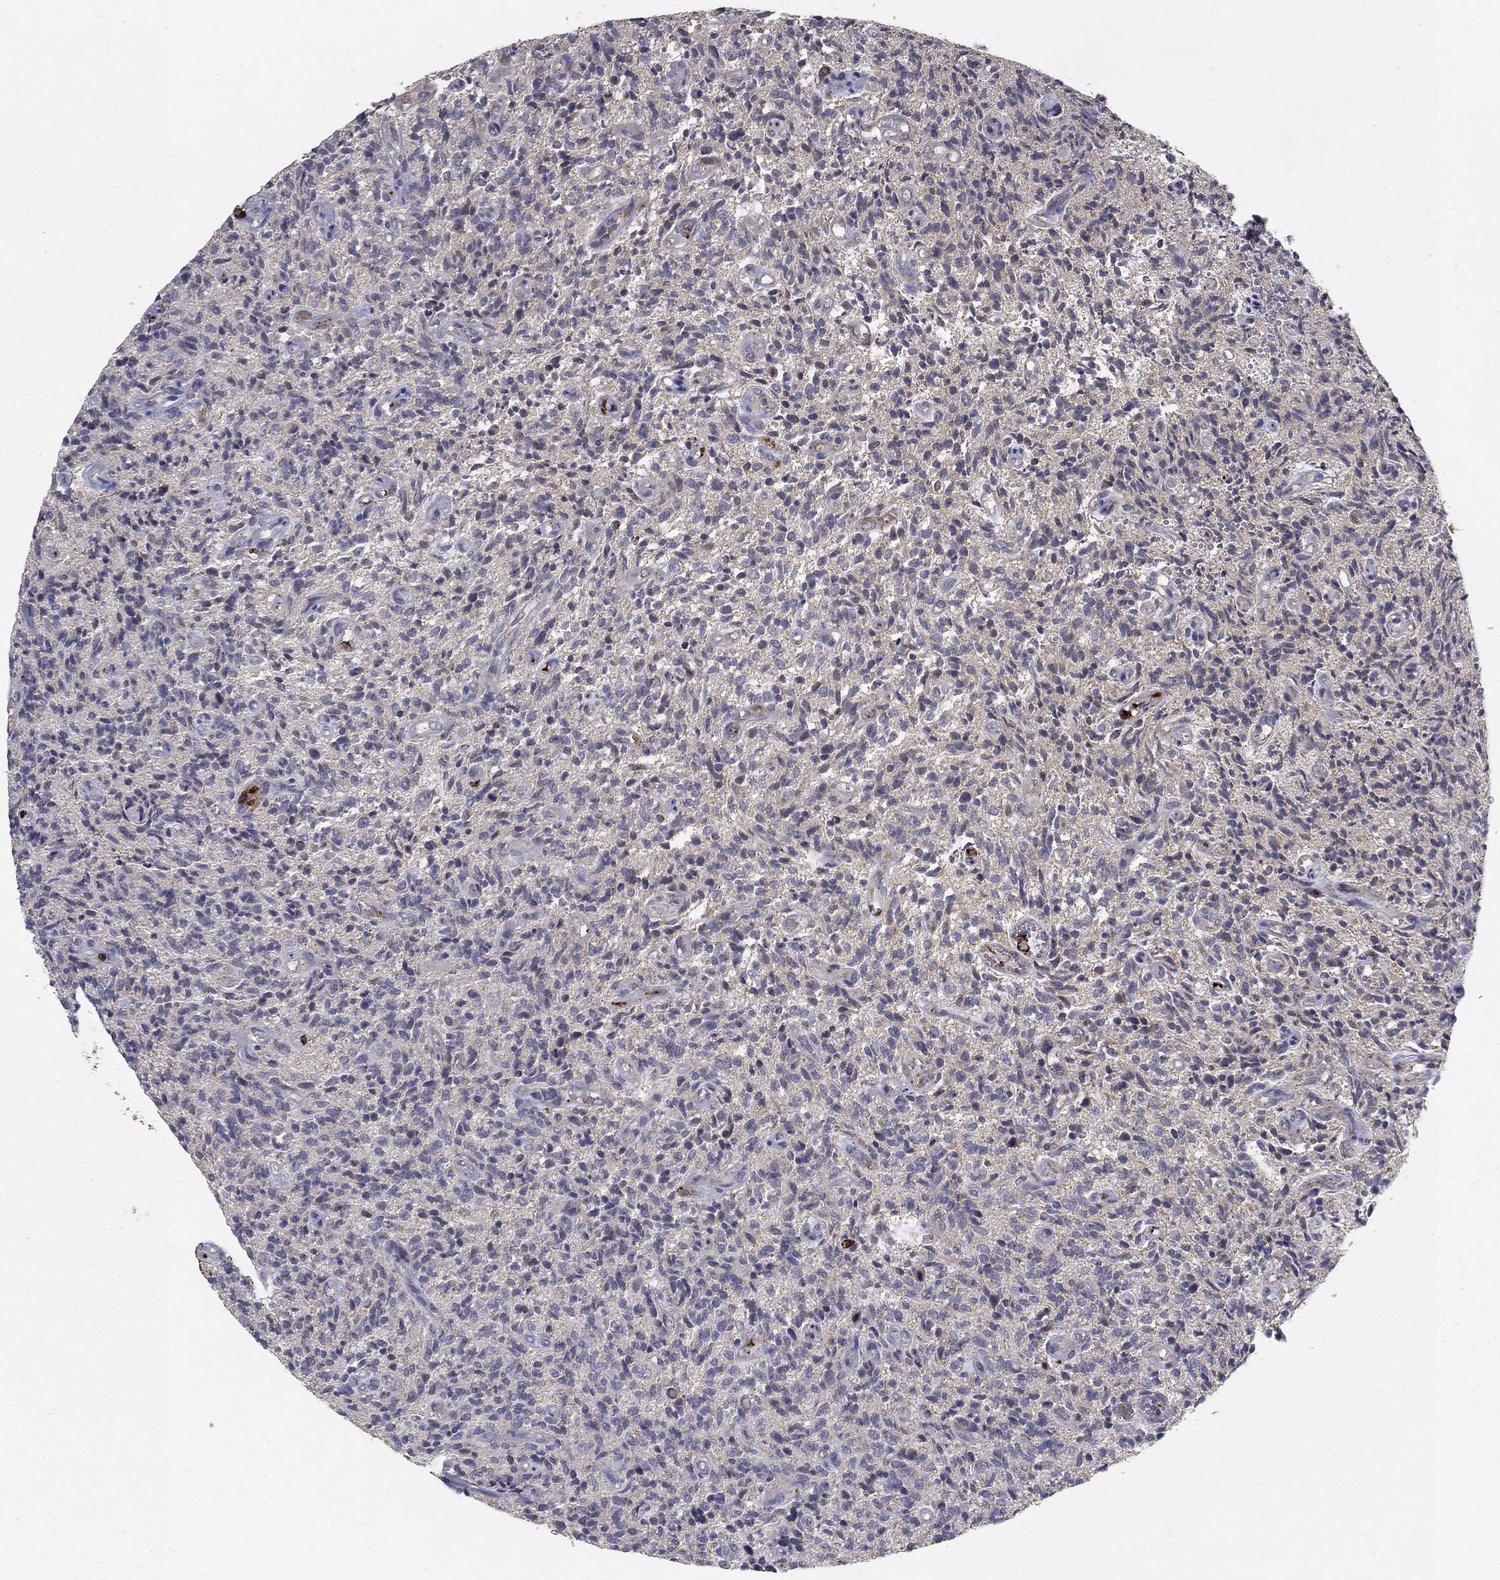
{"staining": {"intensity": "negative", "quantity": "none", "location": "none"}, "tissue": "glioma", "cell_type": "Tumor cells", "image_type": "cancer", "snomed": [{"axis": "morphology", "description": "Glioma, malignant, High grade"}, {"axis": "topography", "description": "Brain"}], "caption": "This is an immunohistochemistry photomicrograph of human glioma. There is no staining in tumor cells.", "gene": "GPSM1", "patient": {"sex": "male", "age": 64}}